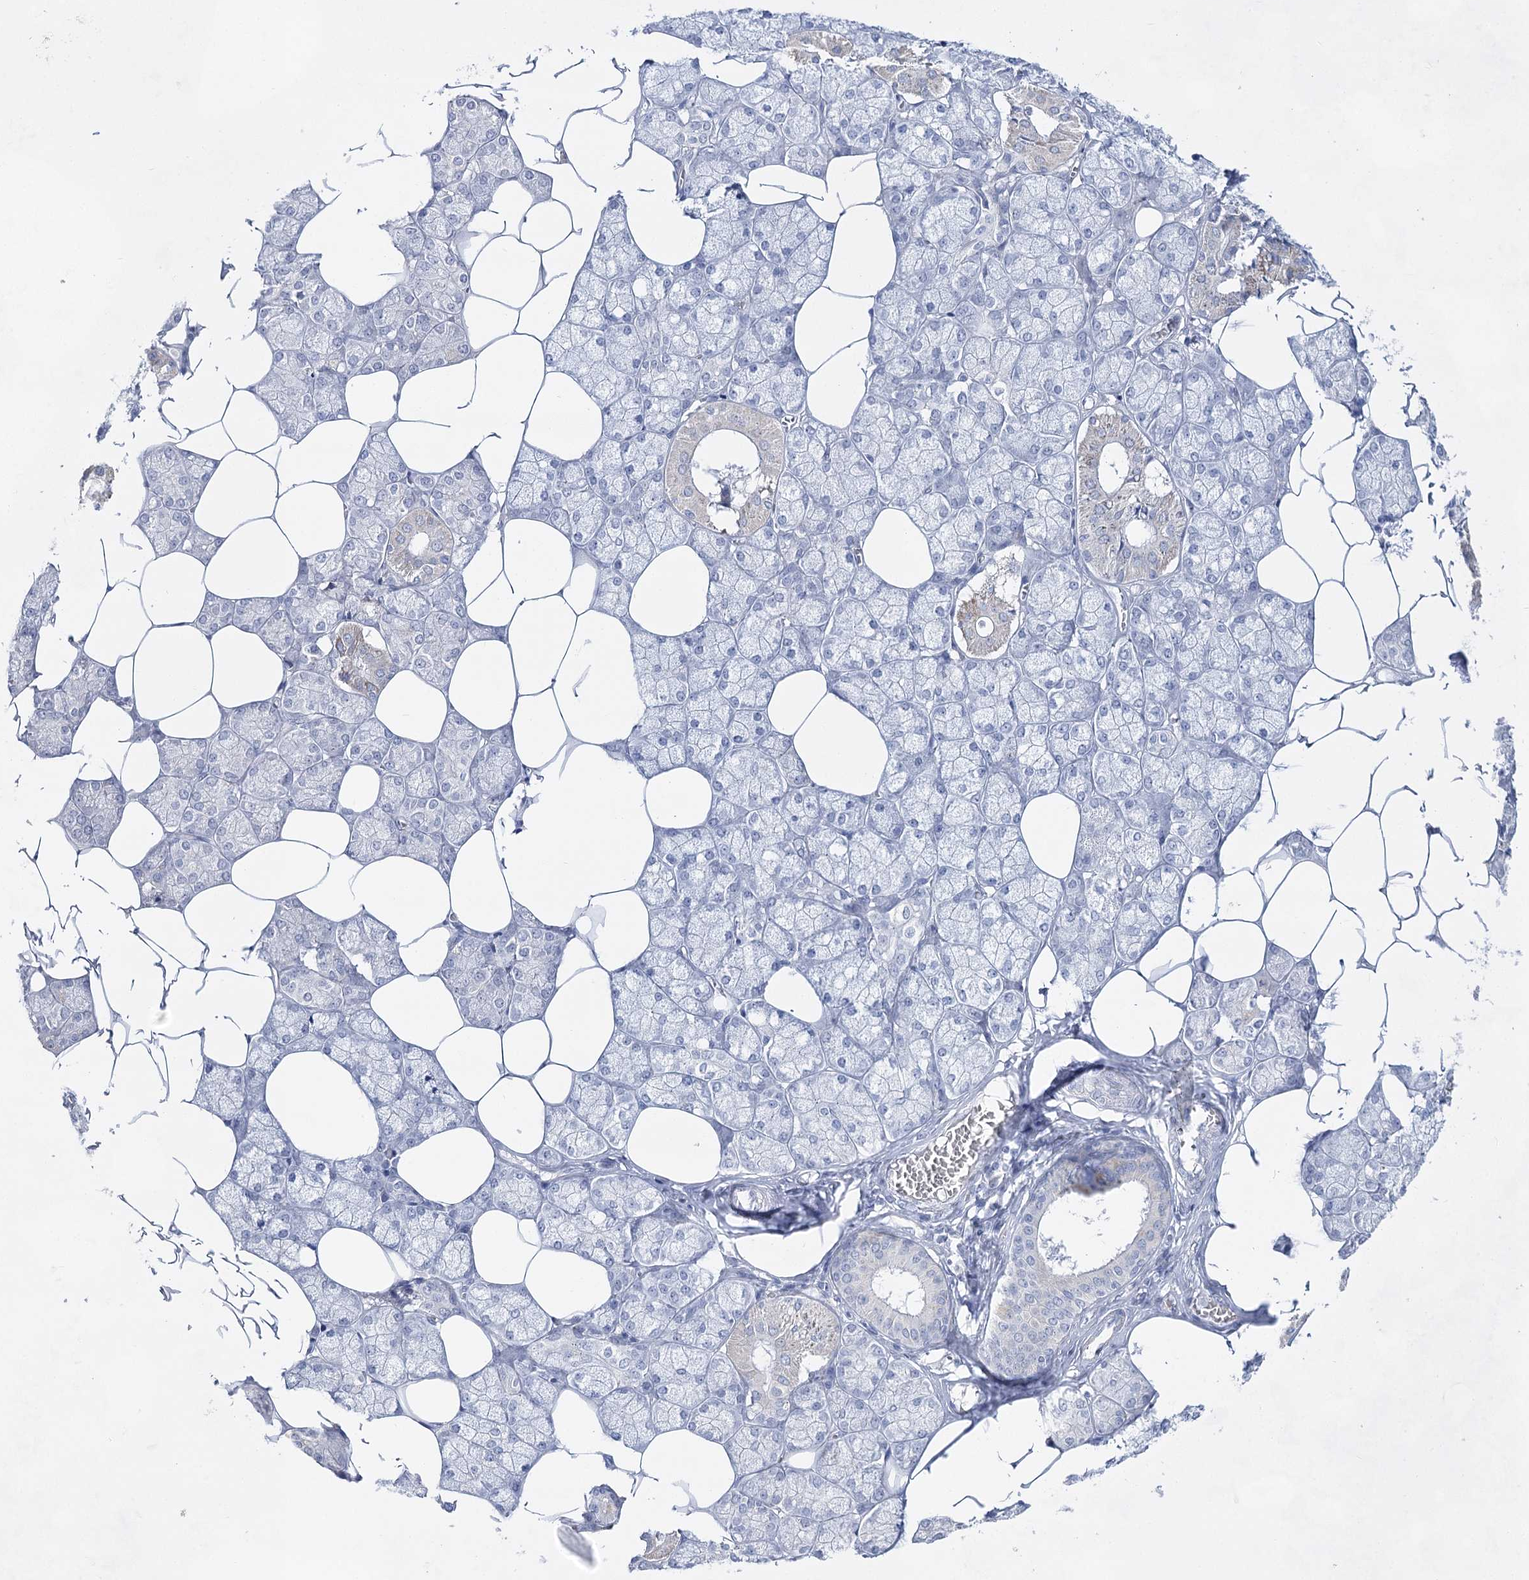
{"staining": {"intensity": "weak", "quantity": "<25%", "location": "cytoplasmic/membranous"}, "tissue": "salivary gland", "cell_type": "Glandular cells", "image_type": "normal", "snomed": [{"axis": "morphology", "description": "Normal tissue, NOS"}, {"axis": "topography", "description": "Salivary gland"}], "caption": "DAB (3,3'-diaminobenzidine) immunohistochemical staining of normal human salivary gland exhibits no significant positivity in glandular cells.", "gene": "BPHL", "patient": {"sex": "male", "age": 62}}